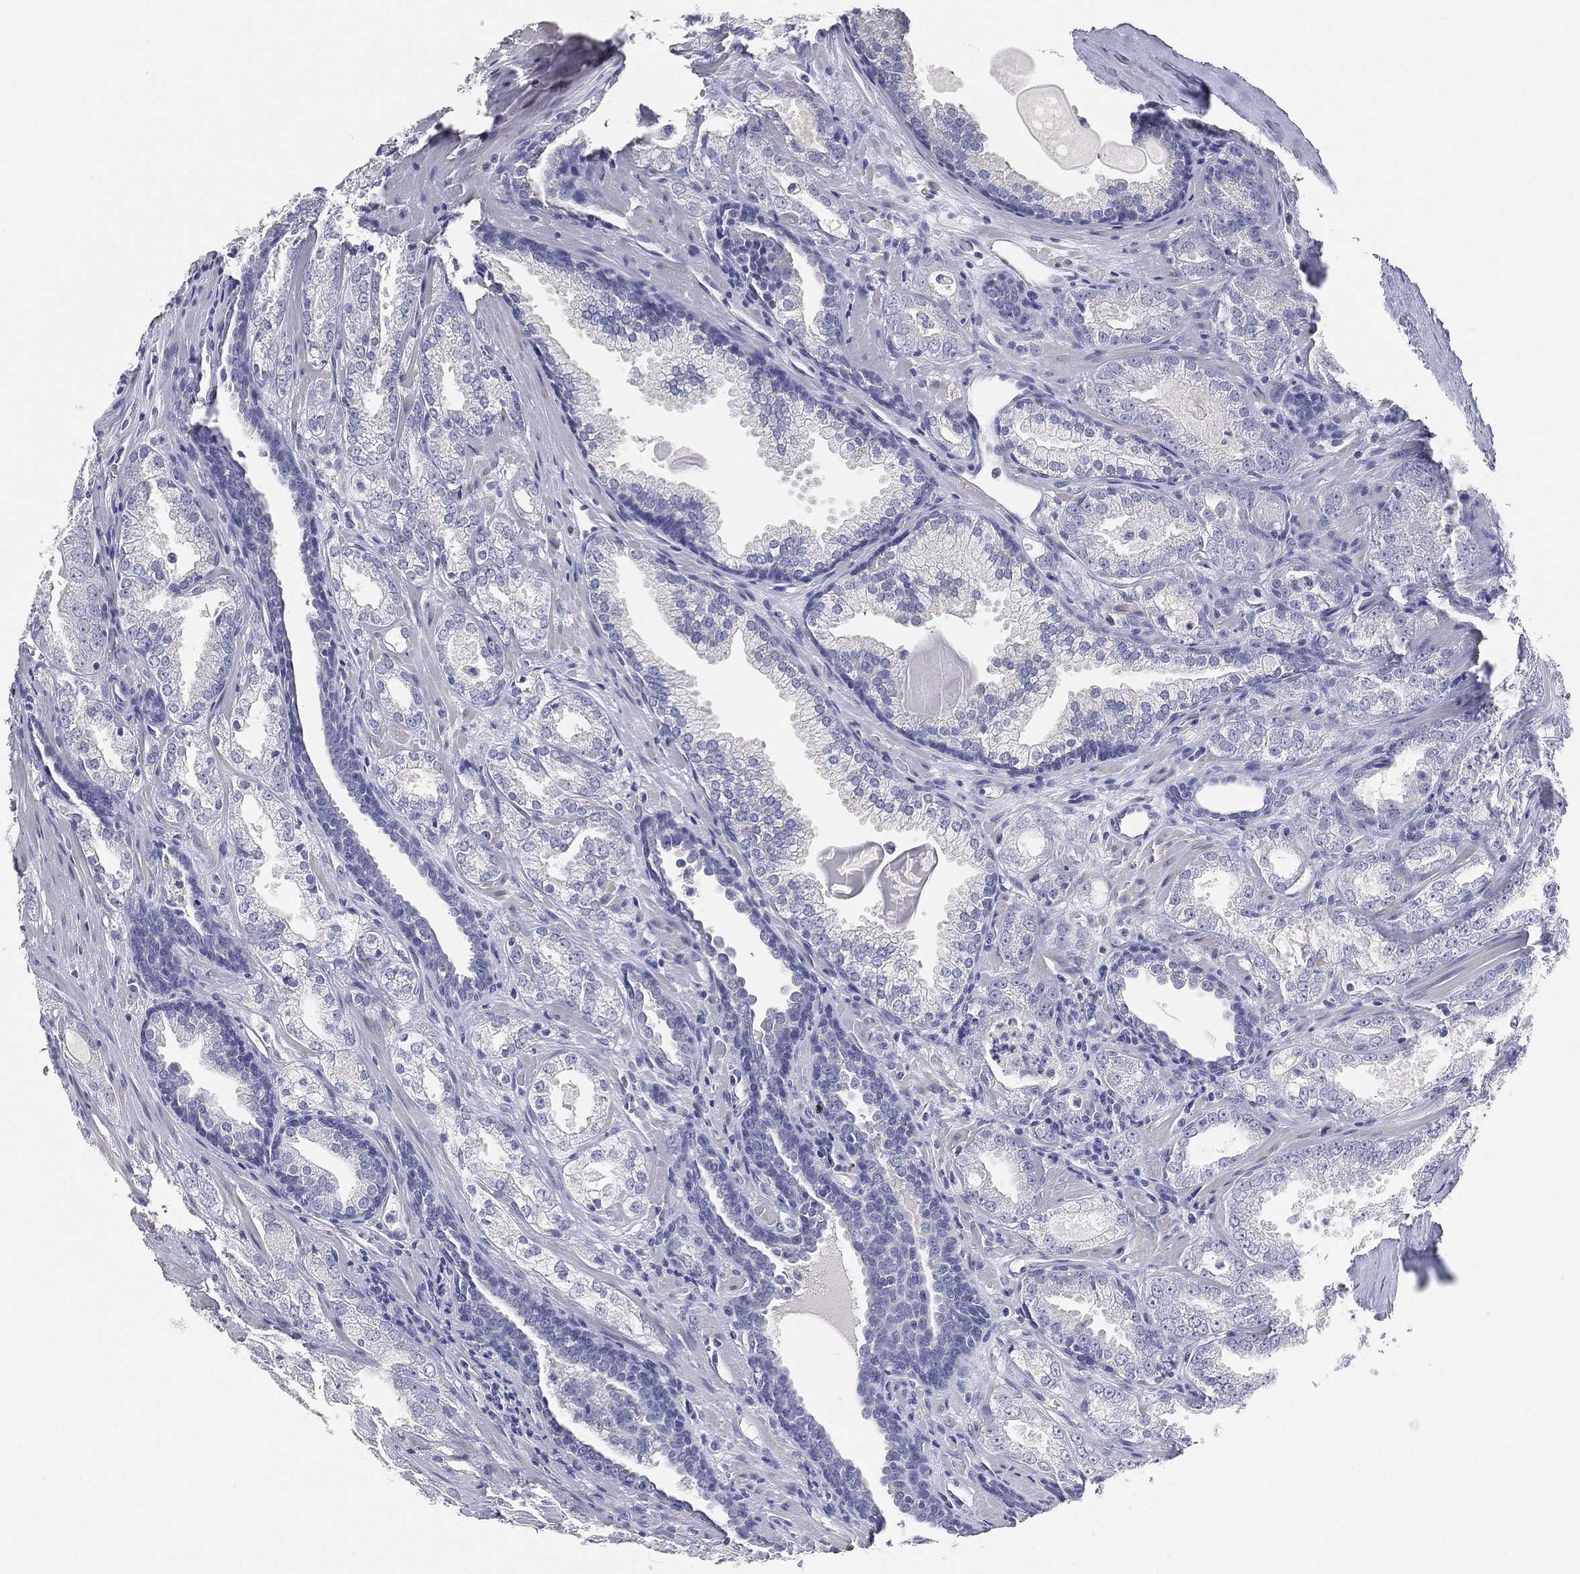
{"staining": {"intensity": "negative", "quantity": "none", "location": "none"}, "tissue": "prostate cancer", "cell_type": "Tumor cells", "image_type": "cancer", "snomed": [{"axis": "morphology", "description": "Adenocarcinoma, NOS"}, {"axis": "morphology", "description": "Adenocarcinoma, High grade"}, {"axis": "topography", "description": "Prostate"}], "caption": "Prostate cancer (adenocarcinoma) was stained to show a protein in brown. There is no significant staining in tumor cells. (DAB IHC, high magnification).", "gene": "FAM187B", "patient": {"sex": "male", "age": 70}}